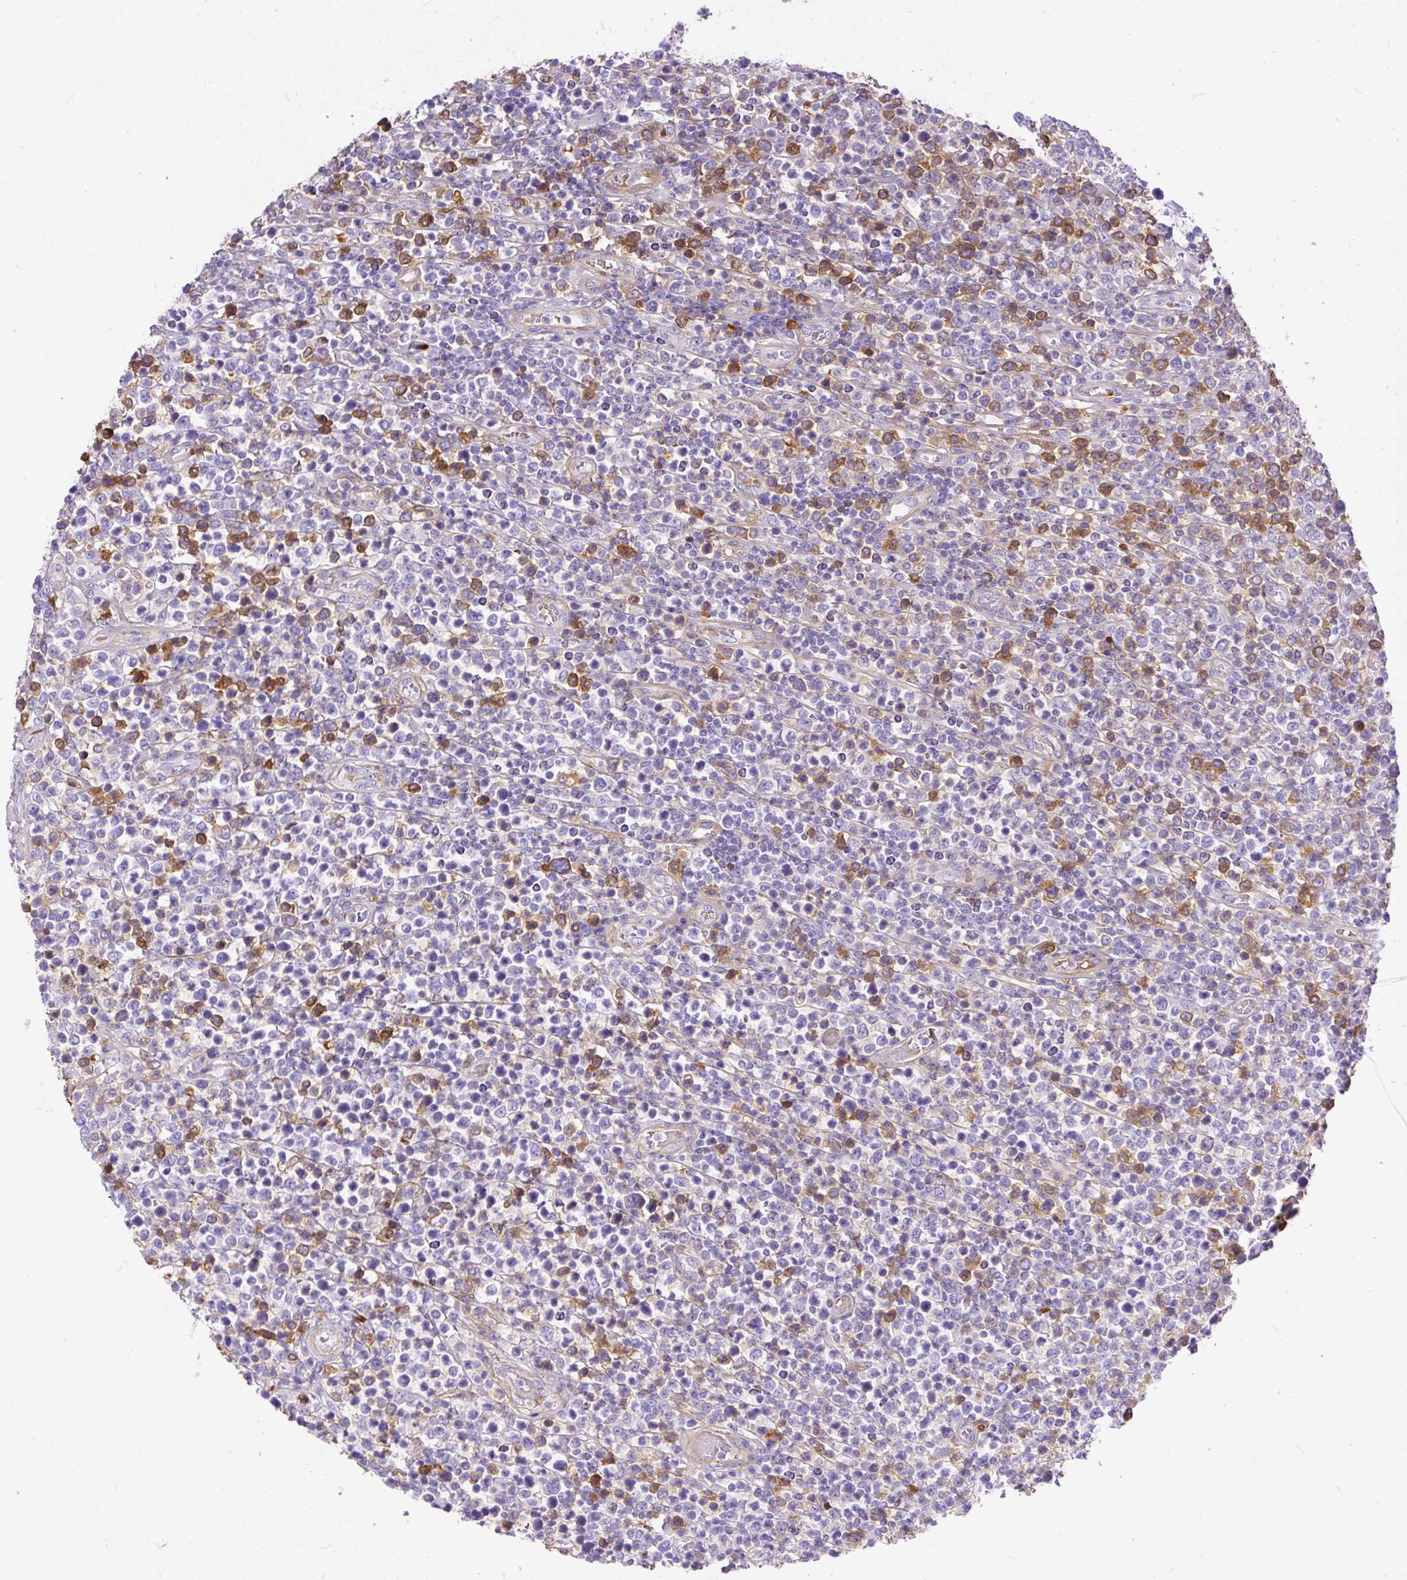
{"staining": {"intensity": "negative", "quantity": "none", "location": "none"}, "tissue": "lymphoma", "cell_type": "Tumor cells", "image_type": "cancer", "snomed": [{"axis": "morphology", "description": "Malignant lymphoma, non-Hodgkin's type, High grade"}, {"axis": "topography", "description": "Soft tissue"}], "caption": "An image of malignant lymphoma, non-Hodgkin's type (high-grade) stained for a protein displays no brown staining in tumor cells.", "gene": "CLEC3B", "patient": {"sex": "female", "age": 56}}